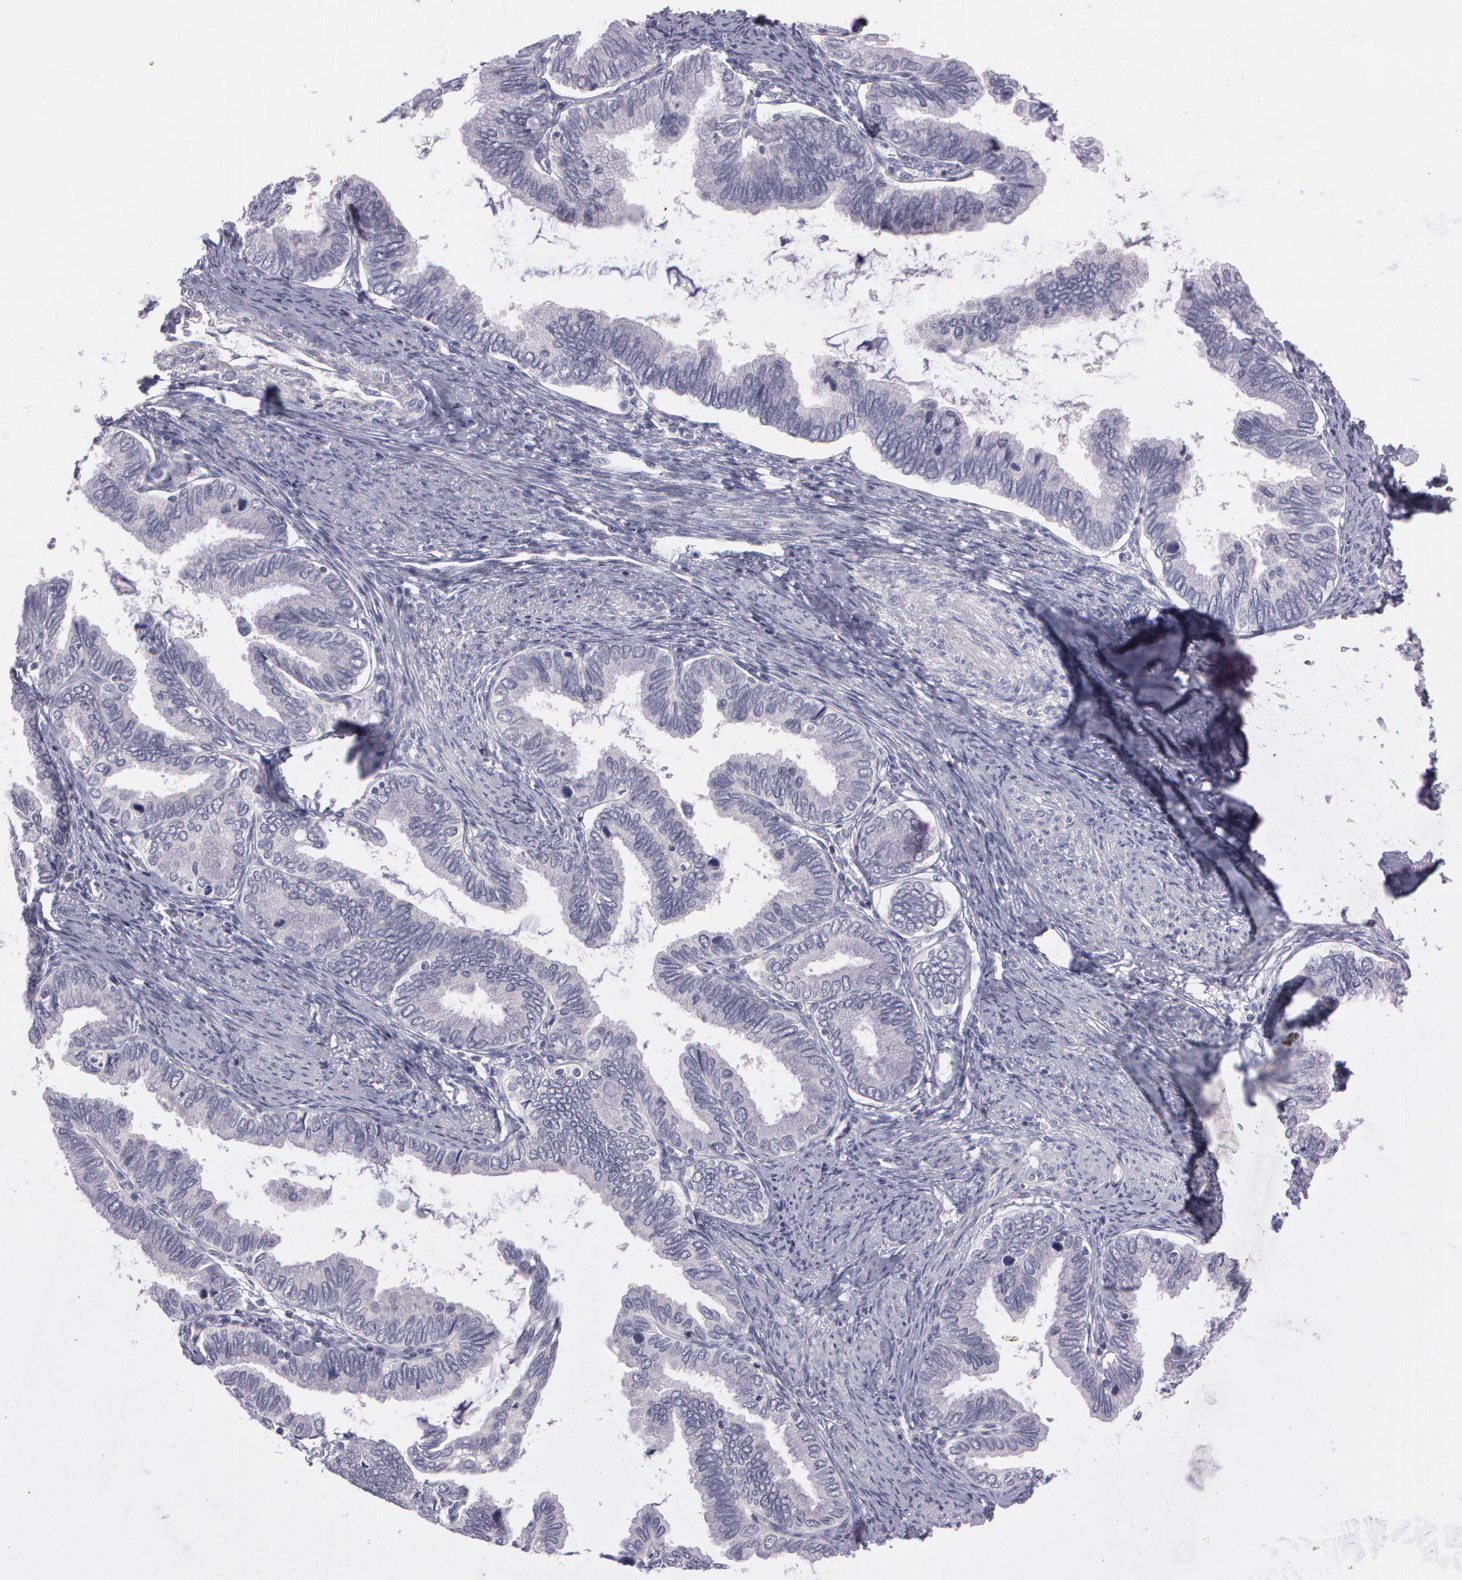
{"staining": {"intensity": "negative", "quantity": "none", "location": "none"}, "tissue": "cervical cancer", "cell_type": "Tumor cells", "image_type": "cancer", "snomed": [{"axis": "morphology", "description": "Adenocarcinoma, NOS"}, {"axis": "topography", "description": "Cervix"}], "caption": "High magnification brightfield microscopy of cervical adenocarcinoma stained with DAB (brown) and counterstained with hematoxylin (blue): tumor cells show no significant staining.", "gene": "MXRA5", "patient": {"sex": "female", "age": 49}}